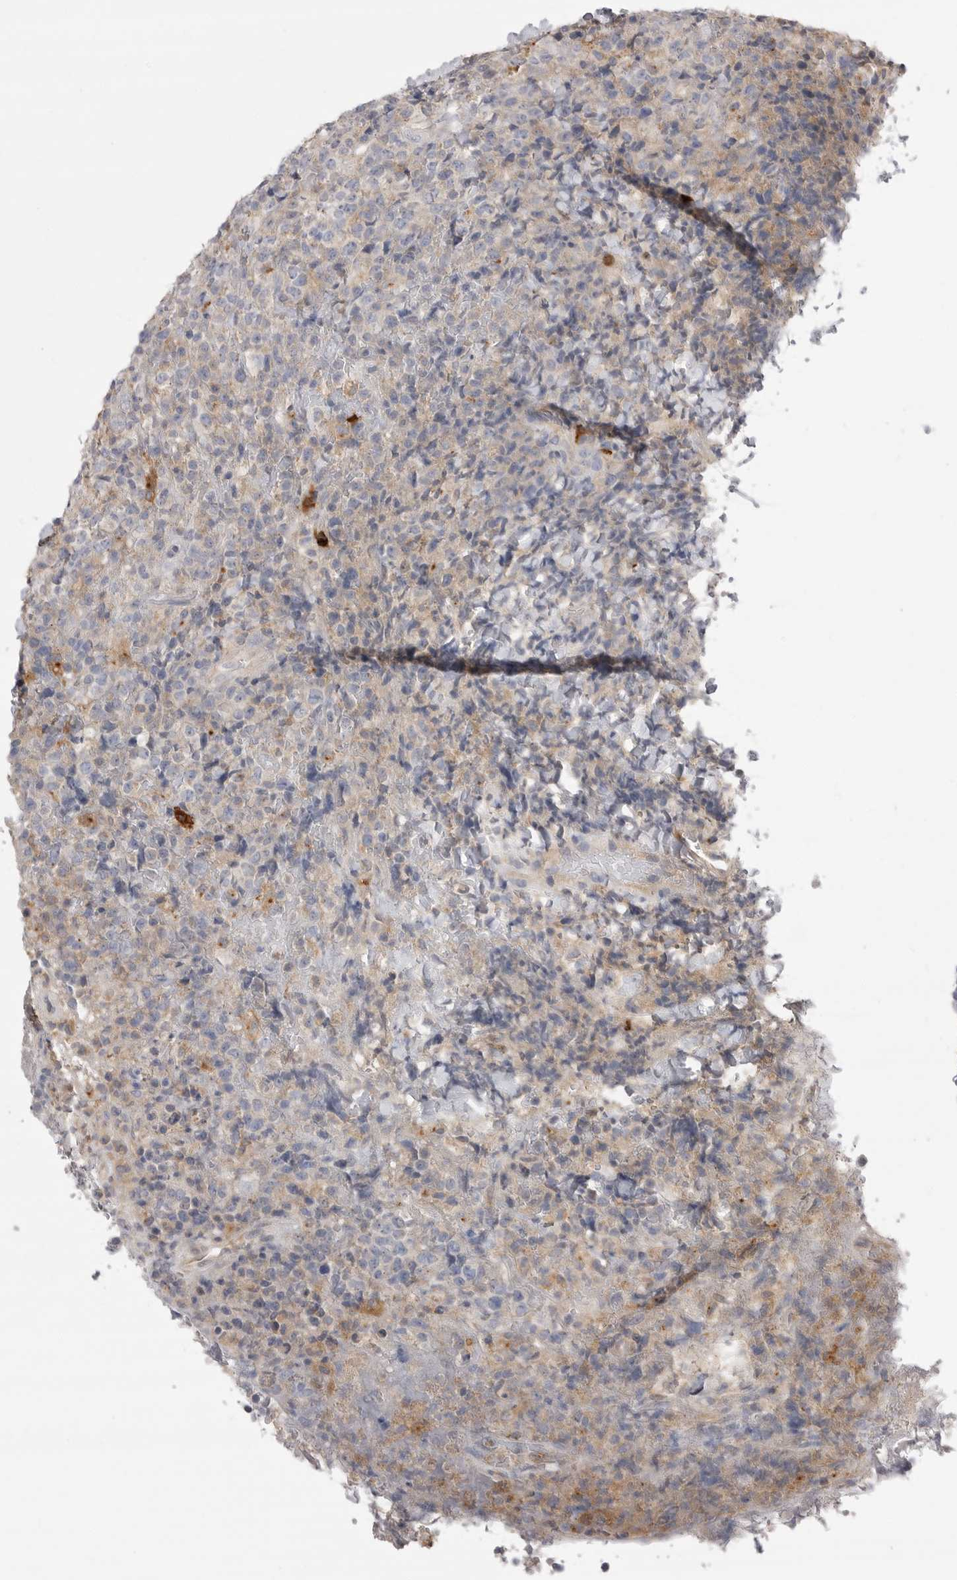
{"staining": {"intensity": "negative", "quantity": "none", "location": "none"}, "tissue": "lymphoma", "cell_type": "Tumor cells", "image_type": "cancer", "snomed": [{"axis": "morphology", "description": "Malignant lymphoma, non-Hodgkin's type, High grade"}, {"axis": "topography", "description": "Lymph node"}], "caption": "Tumor cells show no significant positivity in lymphoma. The staining was performed using DAB to visualize the protein expression in brown, while the nuclei were stained in blue with hematoxylin (Magnification: 20x).", "gene": "VAC14", "patient": {"sex": "male", "age": 13}}